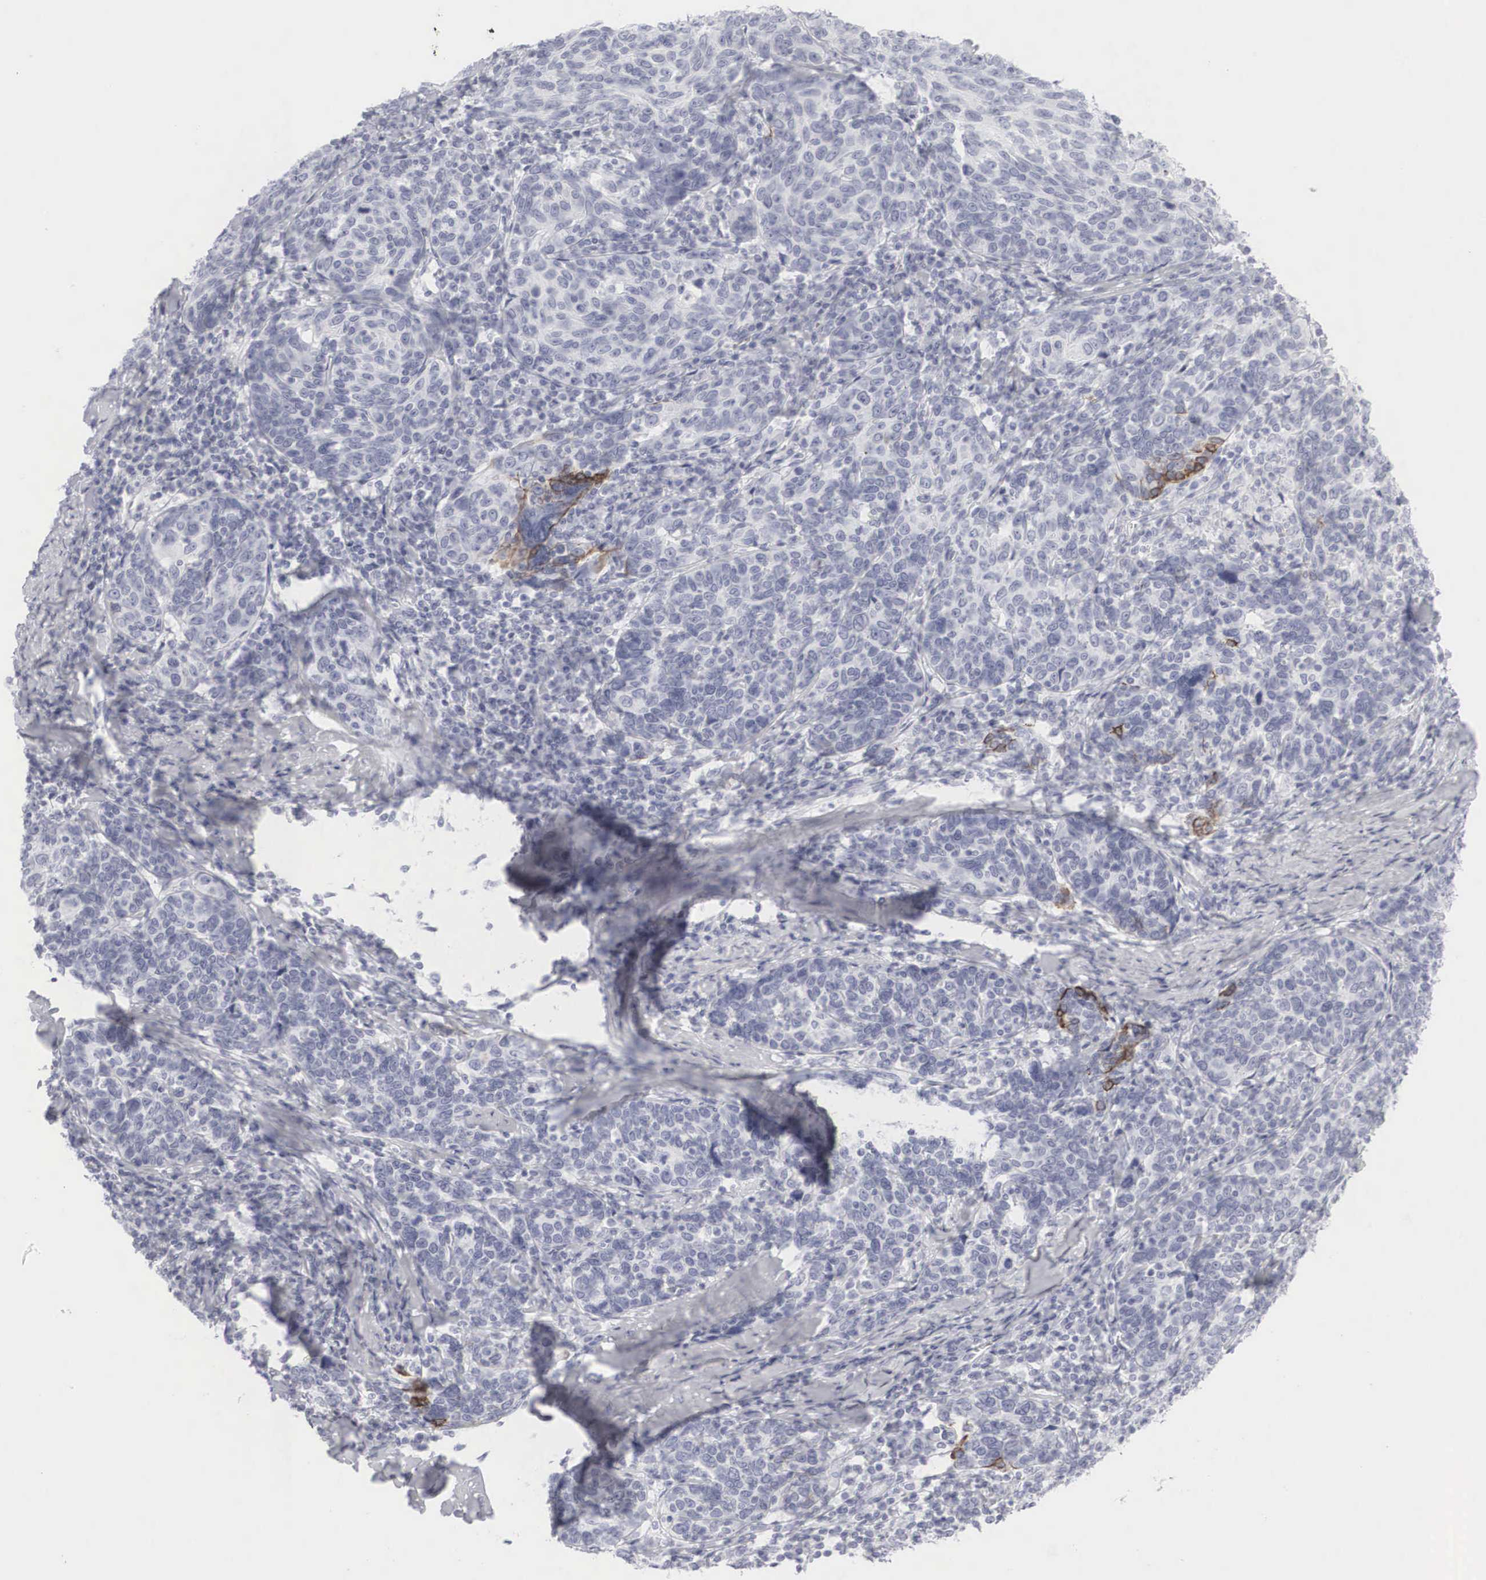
{"staining": {"intensity": "moderate", "quantity": "<25%", "location": "cytoplasmic/membranous"}, "tissue": "cervical cancer", "cell_type": "Tumor cells", "image_type": "cancer", "snomed": [{"axis": "morphology", "description": "Squamous cell carcinoma, NOS"}, {"axis": "topography", "description": "Cervix"}], "caption": "An immunohistochemistry (IHC) micrograph of tumor tissue is shown. Protein staining in brown shows moderate cytoplasmic/membranous positivity in squamous cell carcinoma (cervical) within tumor cells.", "gene": "KRT14", "patient": {"sex": "female", "age": 41}}